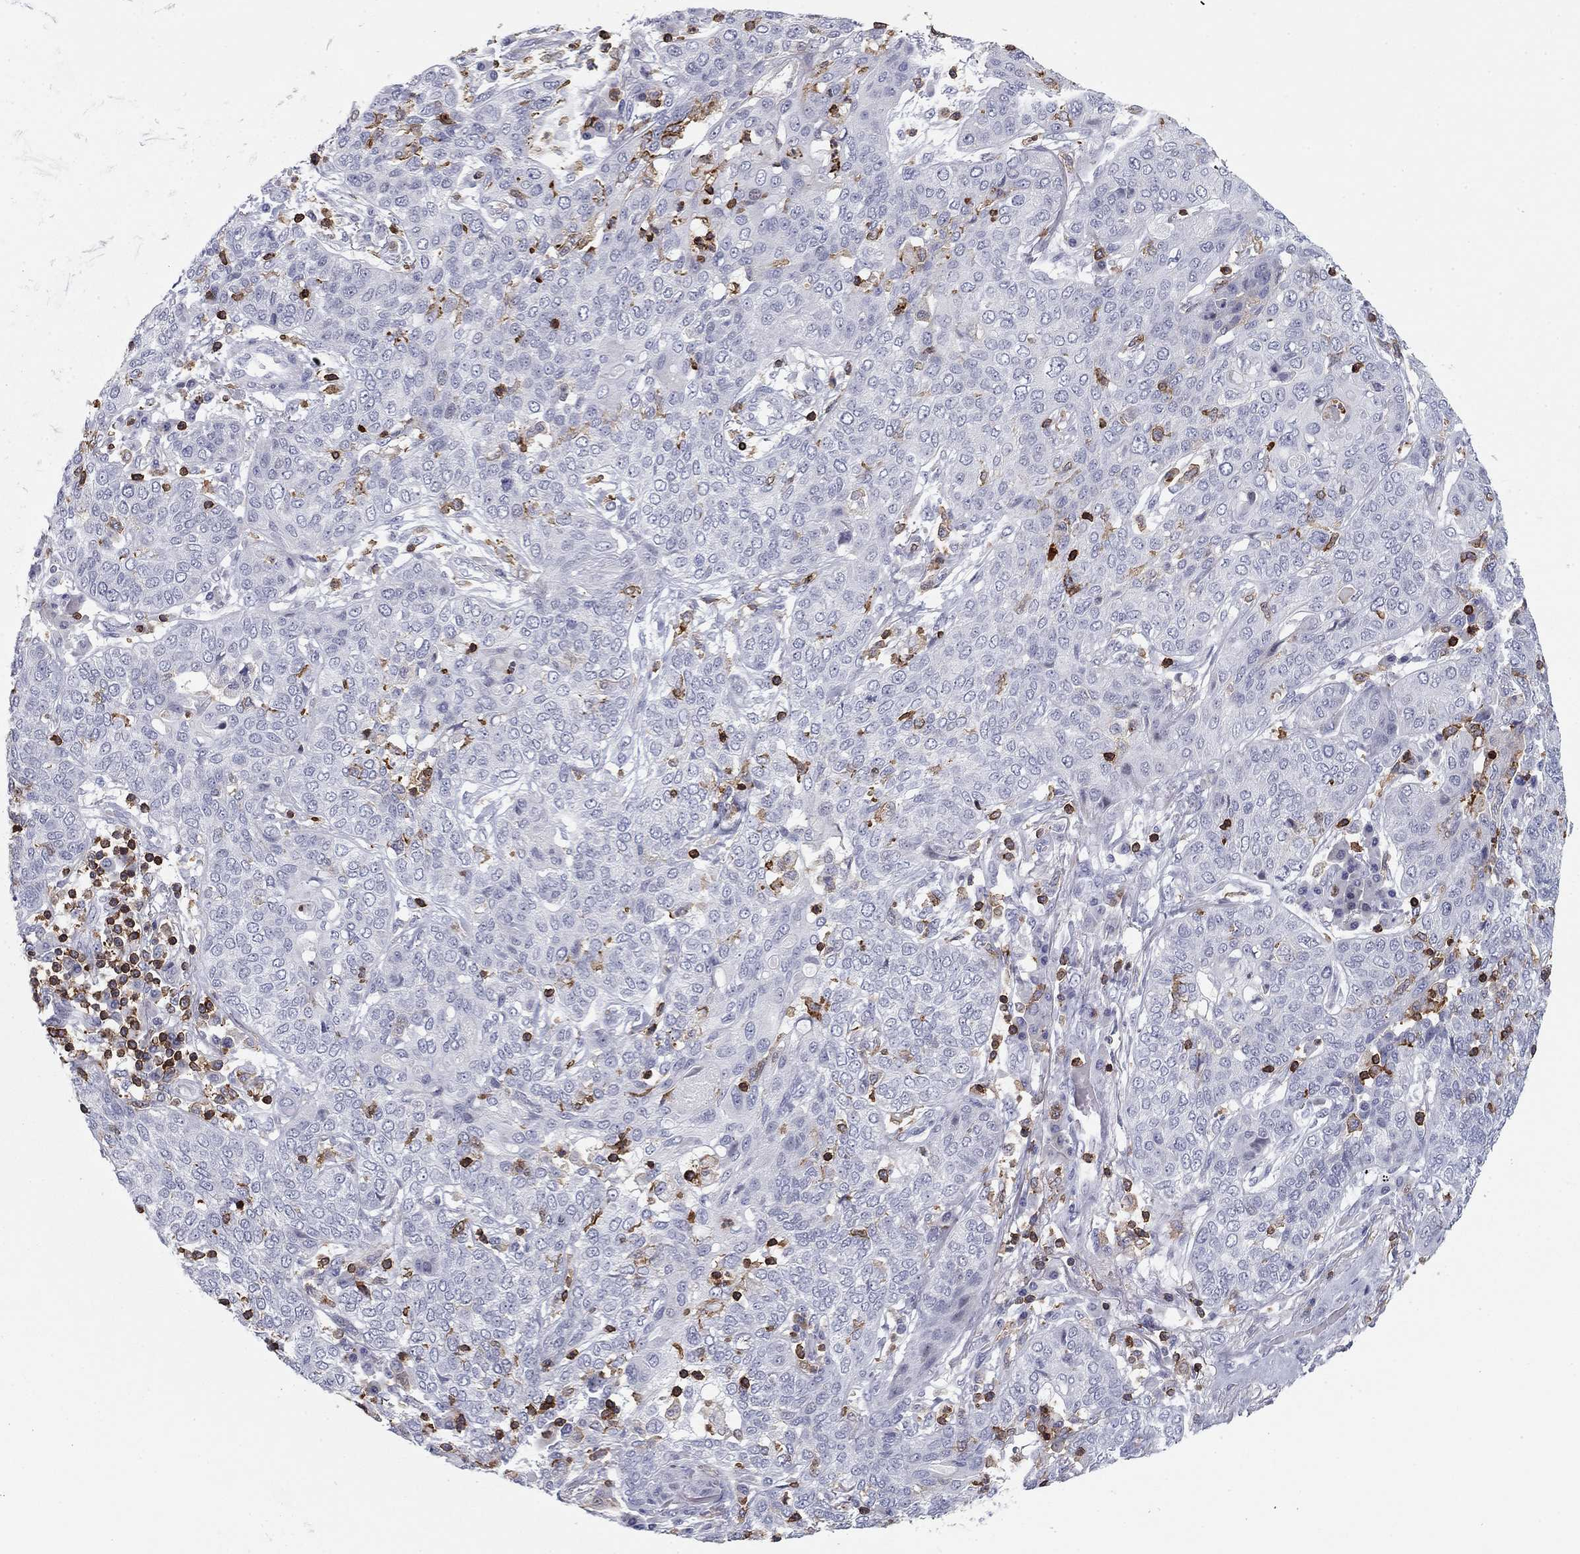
{"staining": {"intensity": "negative", "quantity": "none", "location": "none"}, "tissue": "lung cancer", "cell_type": "Tumor cells", "image_type": "cancer", "snomed": [{"axis": "morphology", "description": "Squamous cell carcinoma, NOS"}, {"axis": "topography", "description": "Lung"}], "caption": "Immunohistochemistry histopathology image of human lung squamous cell carcinoma stained for a protein (brown), which shows no positivity in tumor cells.", "gene": "ARHGAP27", "patient": {"sex": "female", "age": 70}}